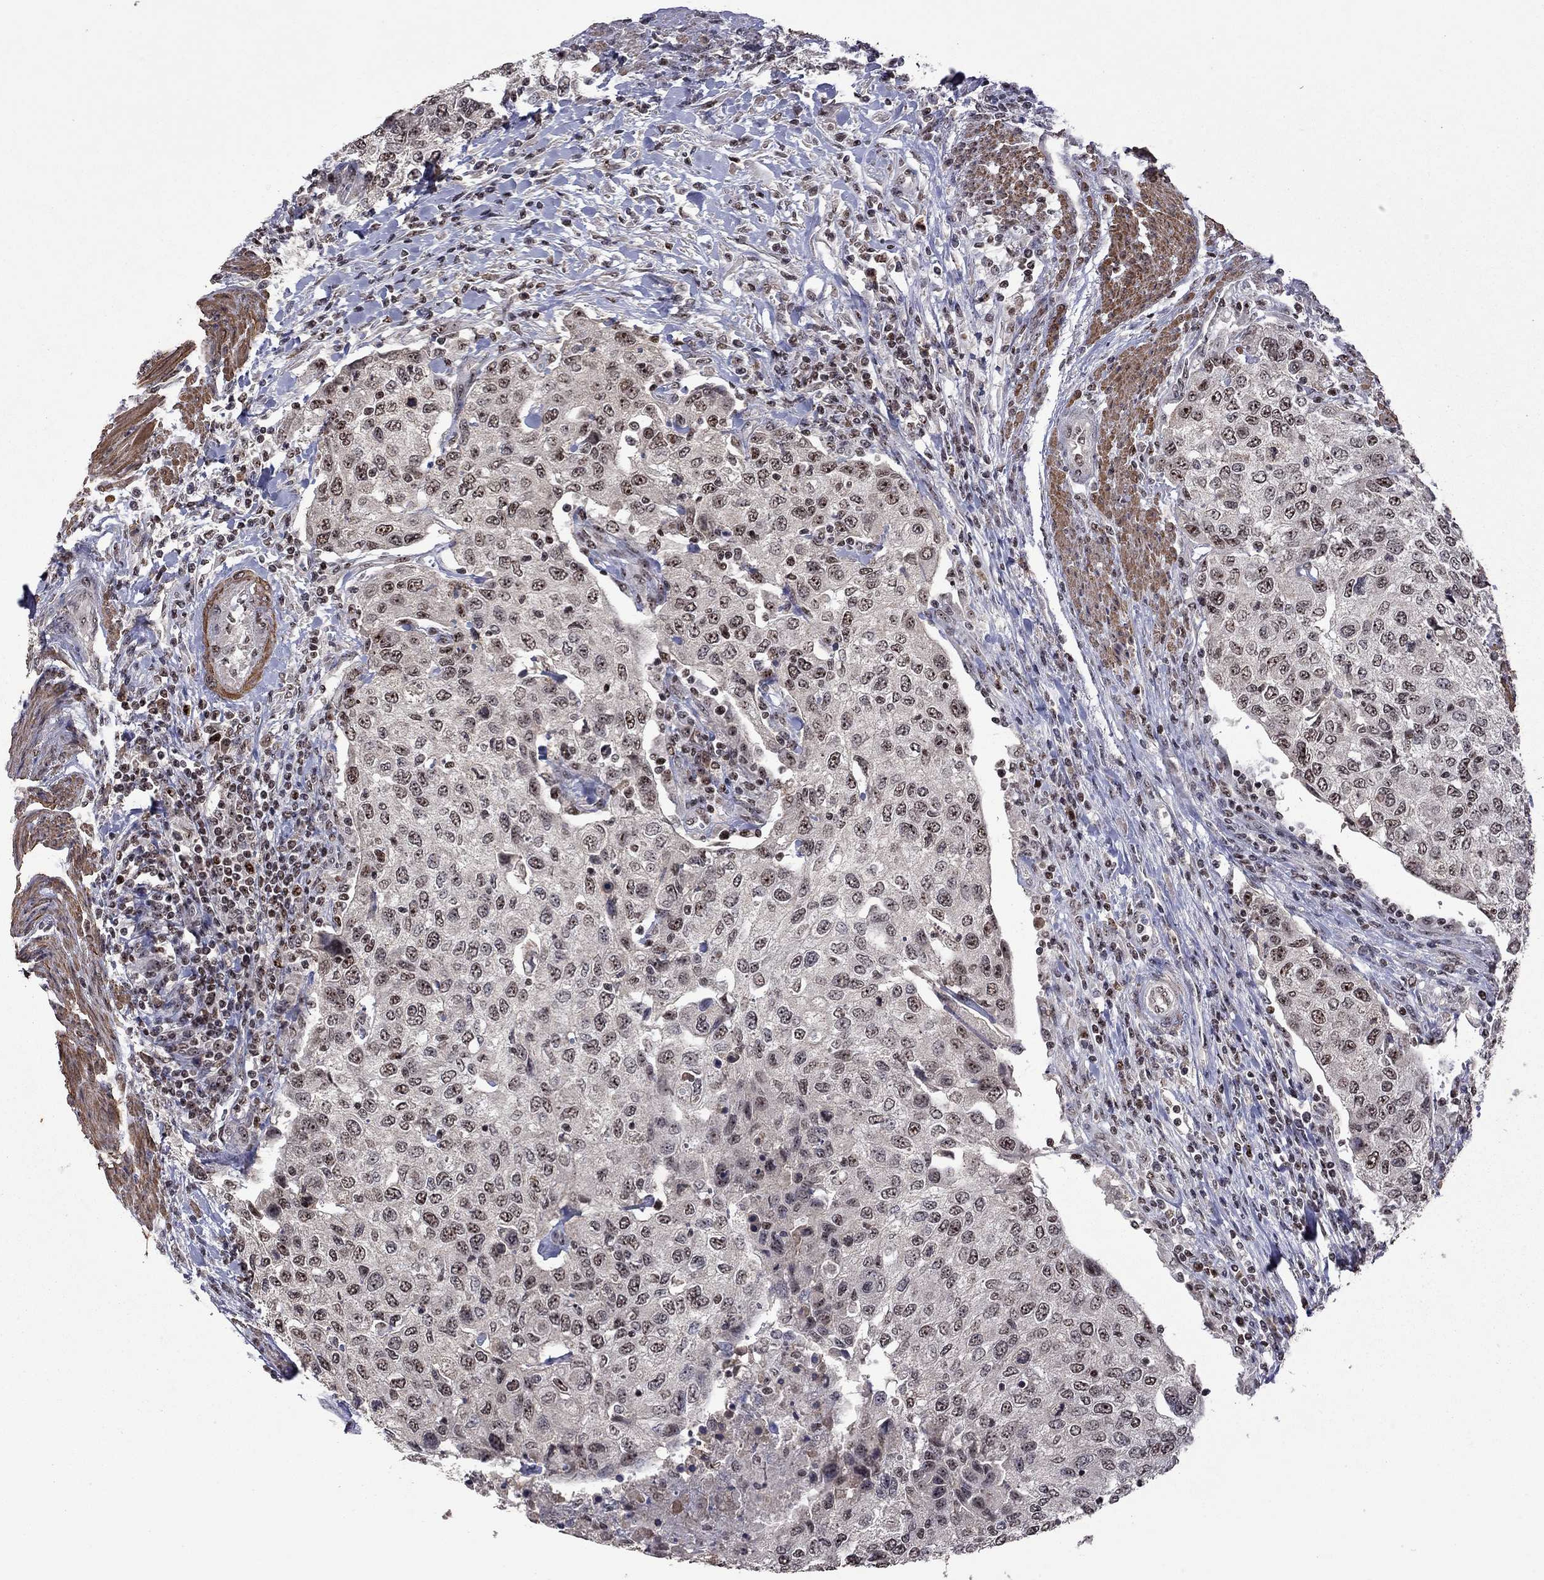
{"staining": {"intensity": "weak", "quantity": "<25%", "location": "nuclear"}, "tissue": "urothelial cancer", "cell_type": "Tumor cells", "image_type": "cancer", "snomed": [{"axis": "morphology", "description": "Urothelial carcinoma, High grade"}, {"axis": "topography", "description": "Urinary bladder"}], "caption": "This is a photomicrograph of immunohistochemistry staining of high-grade urothelial carcinoma, which shows no staining in tumor cells.", "gene": "SPOUT1", "patient": {"sex": "female", "age": 78}}